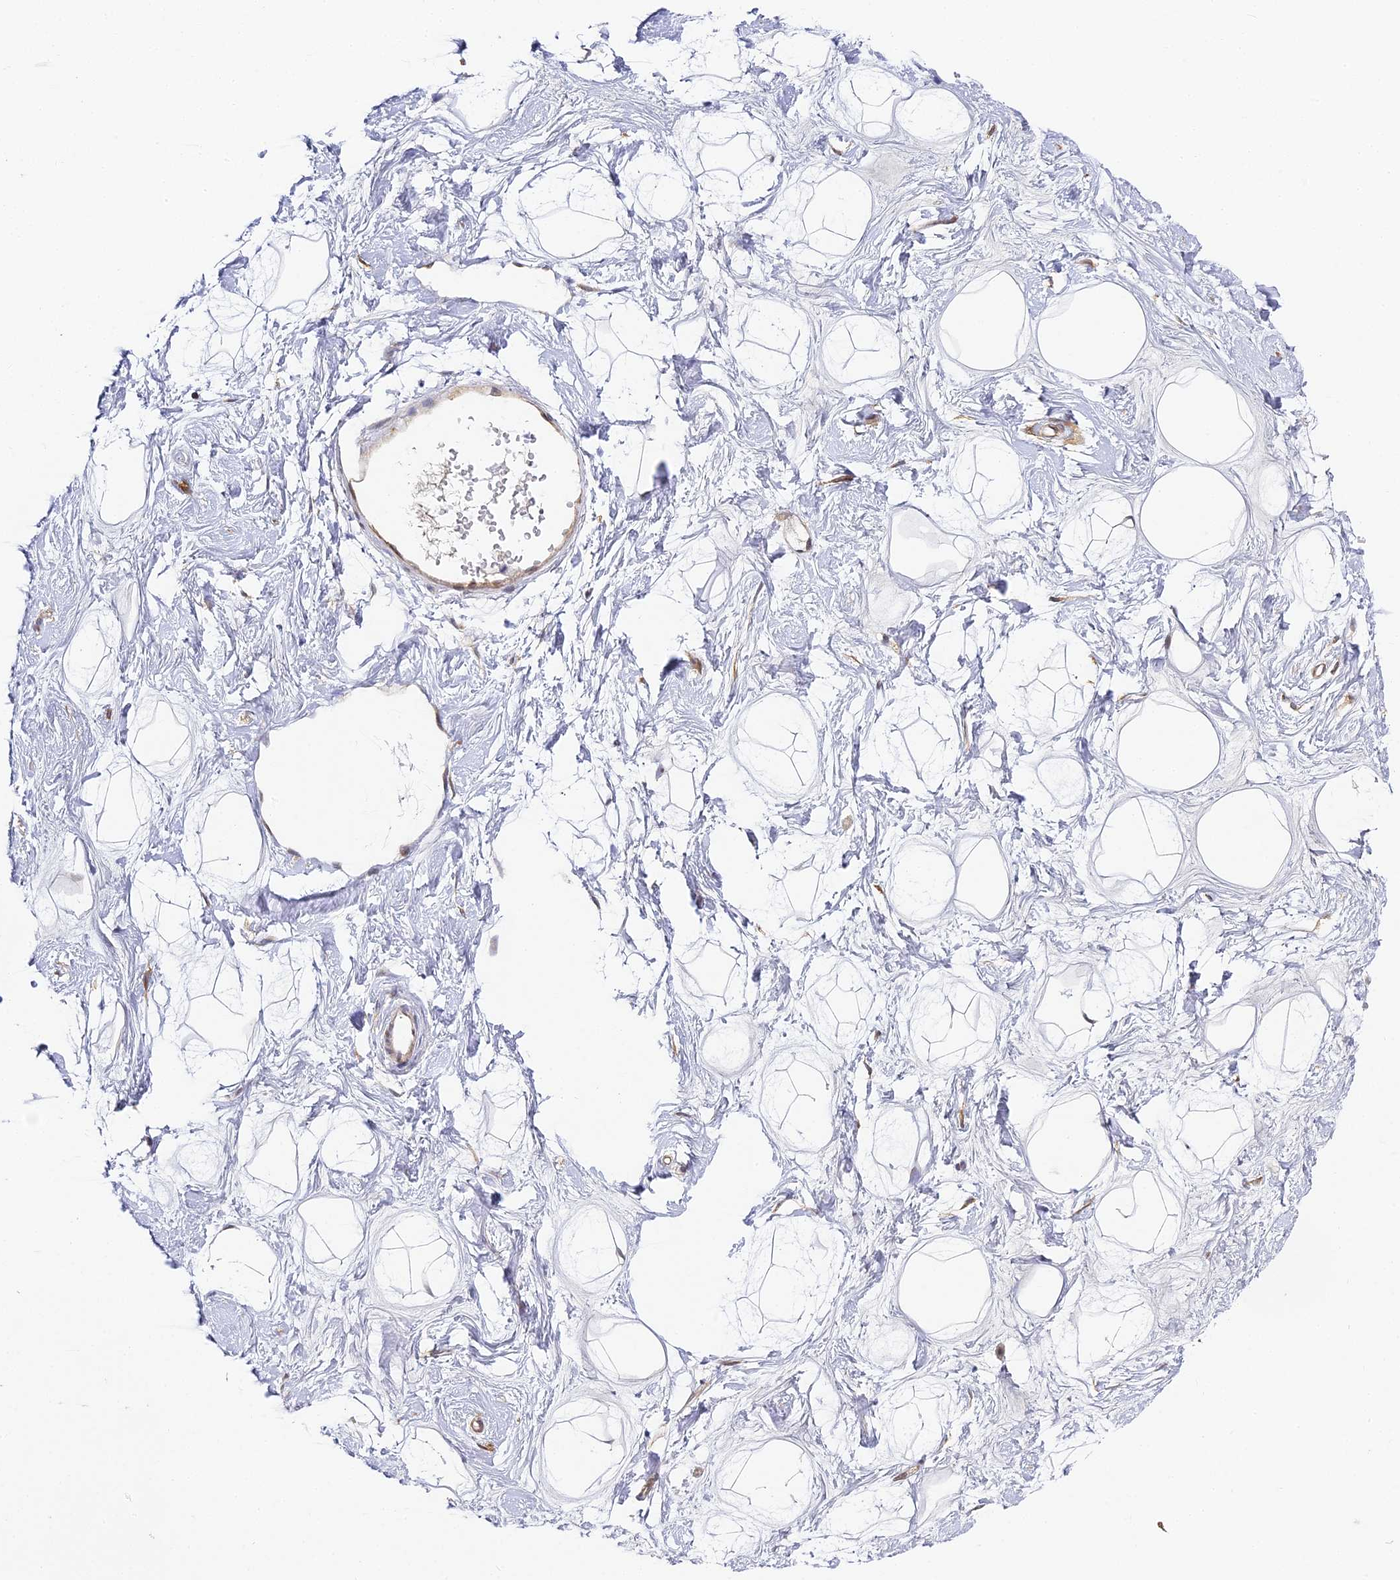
{"staining": {"intensity": "negative", "quantity": "none", "location": "none"}, "tissue": "breast", "cell_type": "Adipocytes", "image_type": "normal", "snomed": [{"axis": "morphology", "description": "Normal tissue, NOS"}, {"axis": "morphology", "description": "Adenoma, NOS"}, {"axis": "topography", "description": "Breast"}], "caption": "Adipocytes are negative for brown protein staining in unremarkable breast. The staining was performed using DAB (3,3'-diaminobenzidine) to visualize the protein expression in brown, while the nuclei were stained in blue with hematoxylin (Magnification: 20x).", "gene": "DNAAF10", "patient": {"sex": "female", "age": 23}}